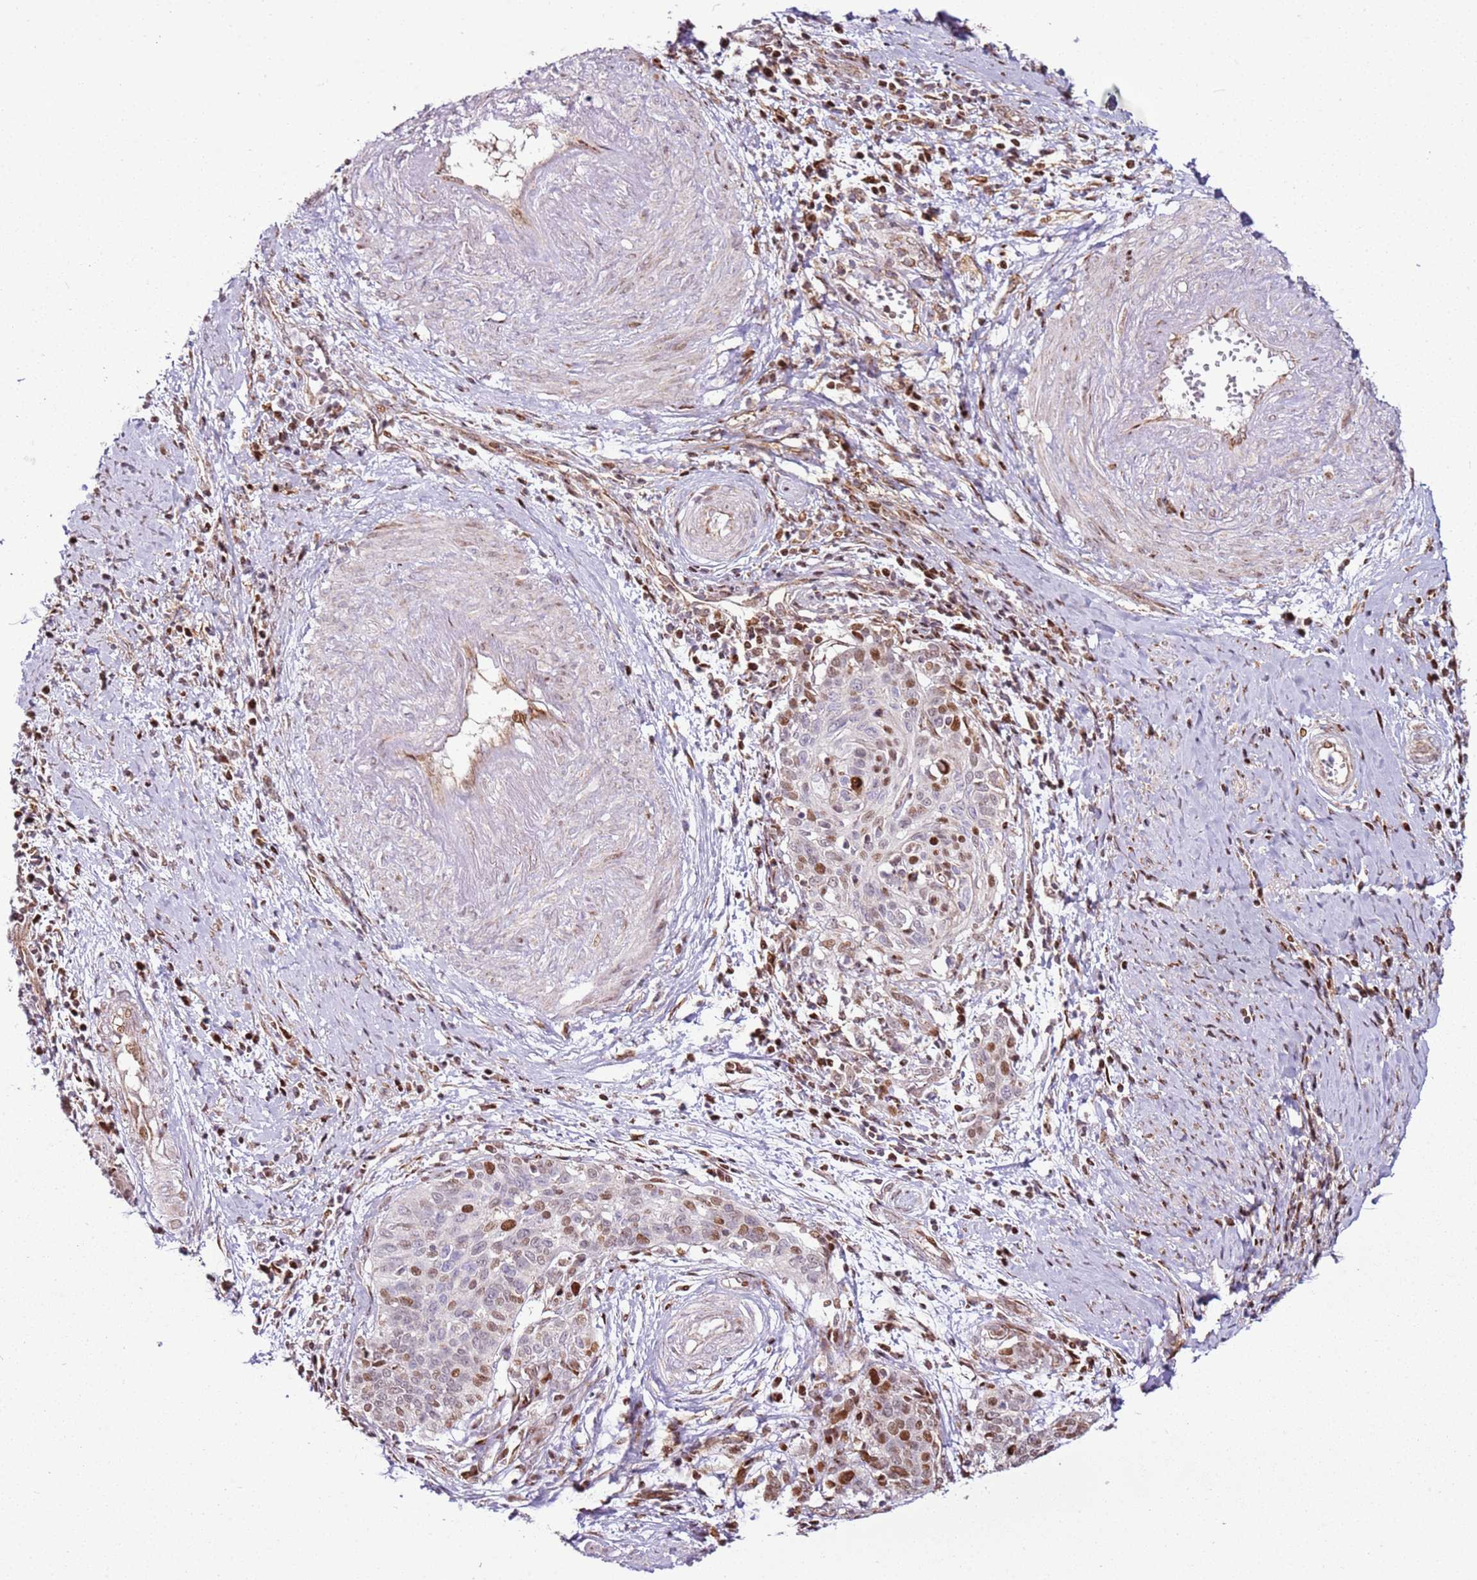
{"staining": {"intensity": "moderate", "quantity": "<25%", "location": "nuclear"}, "tissue": "cervical cancer", "cell_type": "Tumor cells", "image_type": "cancer", "snomed": [{"axis": "morphology", "description": "Squamous cell carcinoma, NOS"}, {"axis": "topography", "description": "Cervix"}], "caption": "Protein expression analysis of squamous cell carcinoma (cervical) displays moderate nuclear expression in approximately <25% of tumor cells.", "gene": "PCTP", "patient": {"sex": "female", "age": 39}}